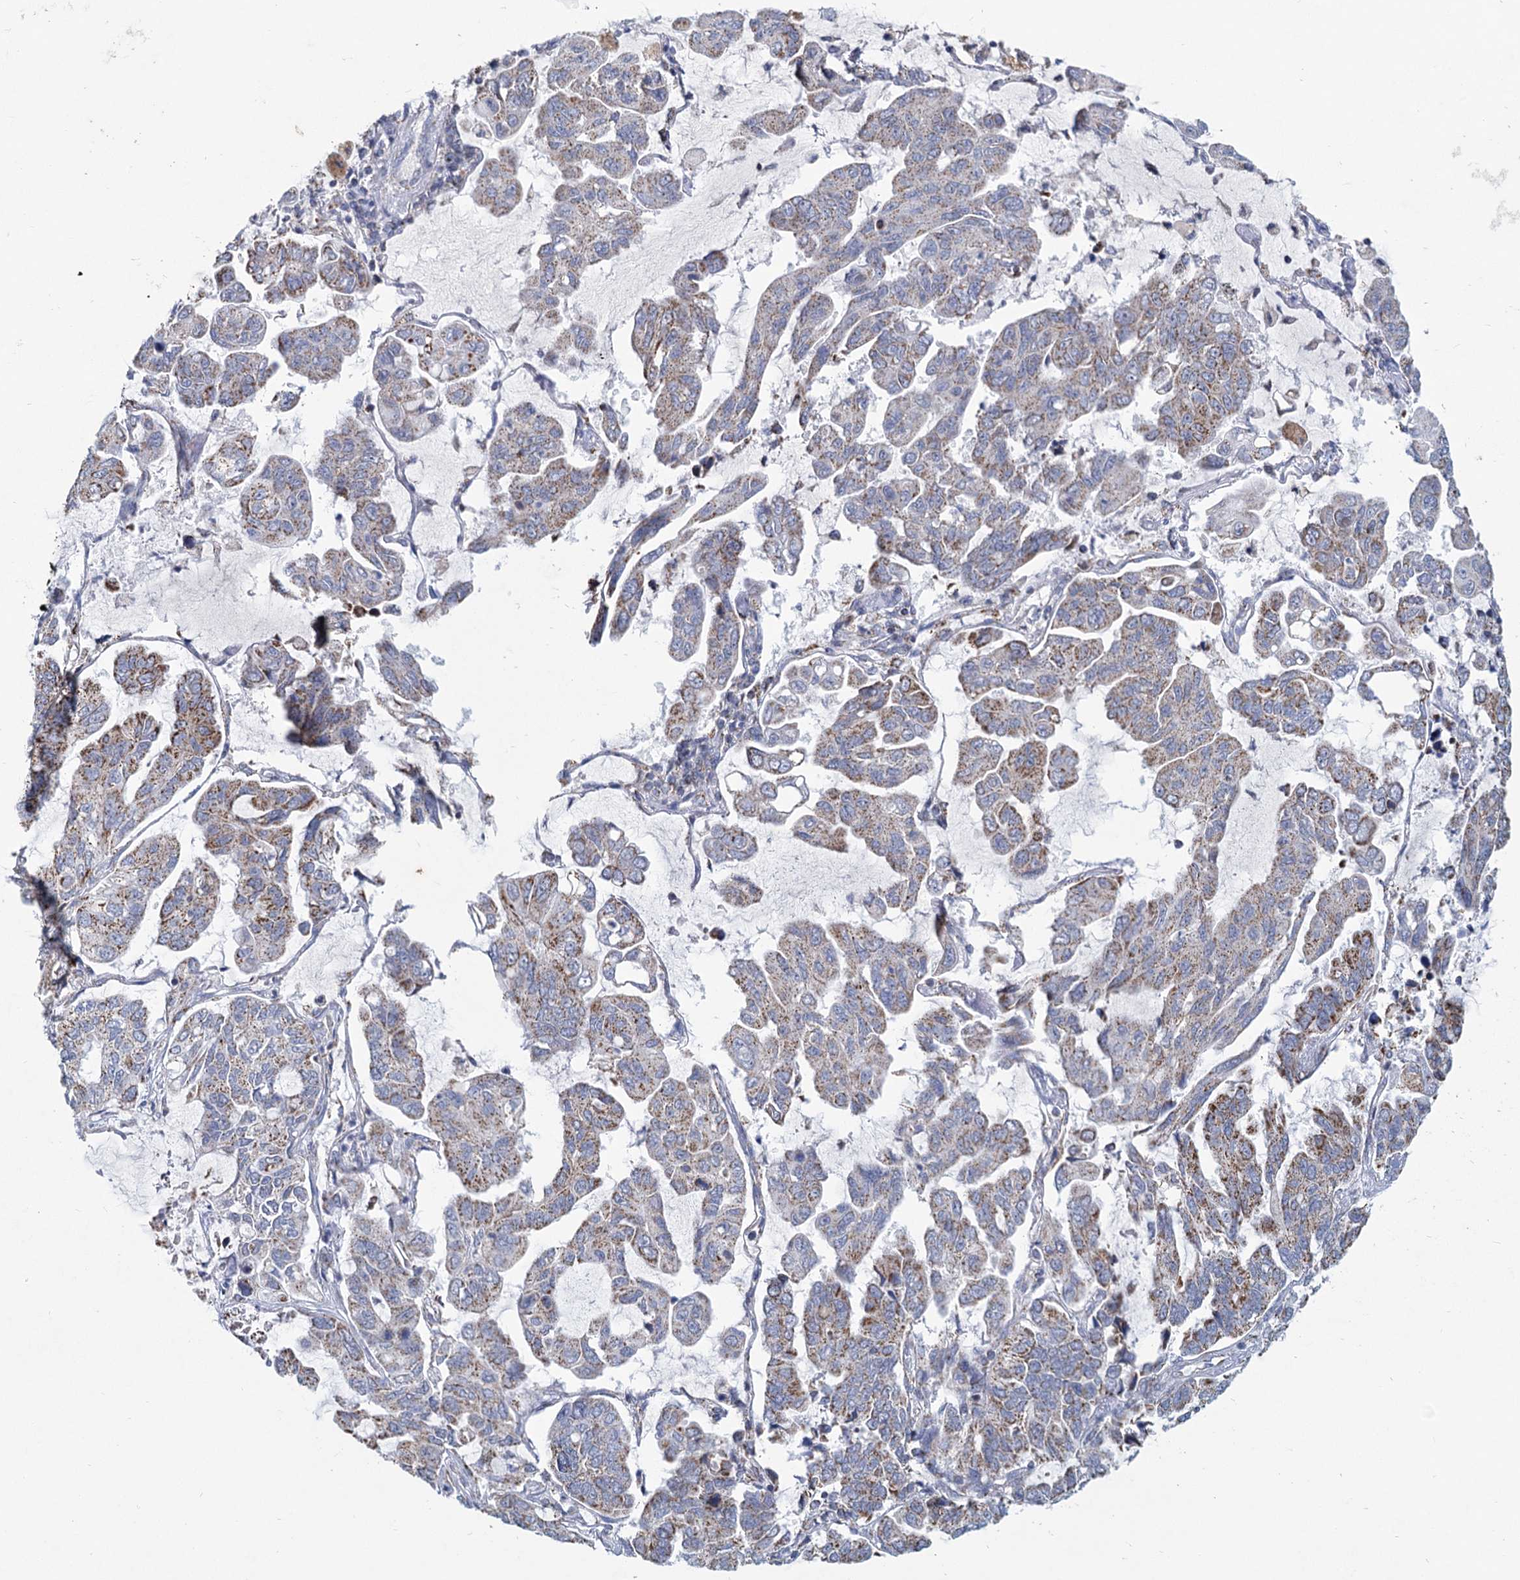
{"staining": {"intensity": "moderate", "quantity": "25%-75%", "location": "cytoplasmic/membranous"}, "tissue": "lung cancer", "cell_type": "Tumor cells", "image_type": "cancer", "snomed": [{"axis": "morphology", "description": "Adenocarcinoma, NOS"}, {"axis": "topography", "description": "Lung"}], "caption": "This histopathology image reveals immunohistochemistry staining of human lung cancer (adenocarcinoma), with medium moderate cytoplasmic/membranous expression in about 25%-75% of tumor cells.", "gene": "NDUFC2", "patient": {"sex": "male", "age": 64}}